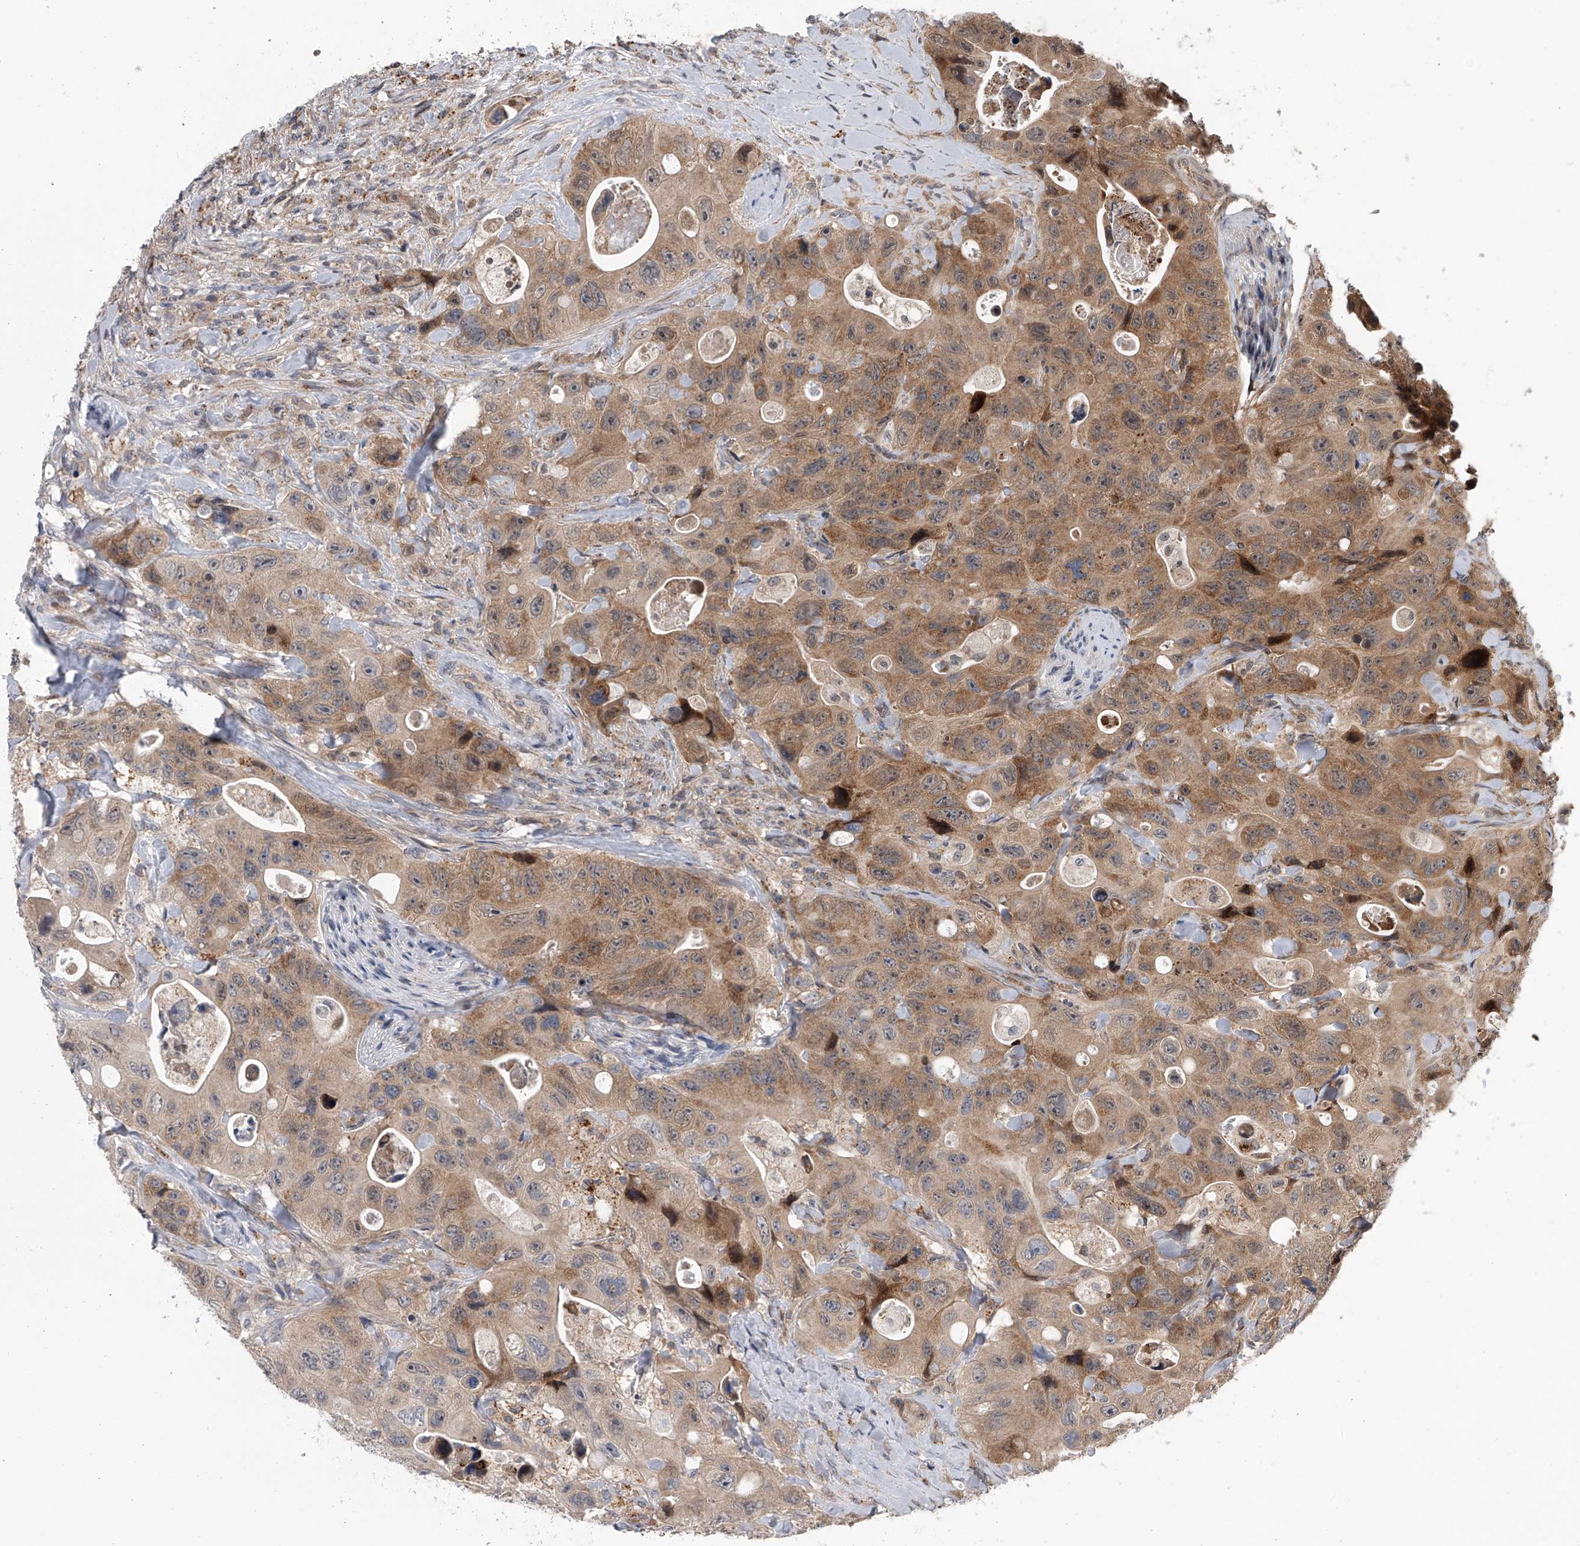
{"staining": {"intensity": "moderate", "quantity": ">75%", "location": "cytoplasmic/membranous"}, "tissue": "colorectal cancer", "cell_type": "Tumor cells", "image_type": "cancer", "snomed": [{"axis": "morphology", "description": "Adenocarcinoma, NOS"}, {"axis": "topography", "description": "Colon"}], "caption": "A brown stain labels moderate cytoplasmic/membranous expression of a protein in colorectal adenocarcinoma tumor cells.", "gene": "GEMIN8", "patient": {"sex": "female", "age": 46}}